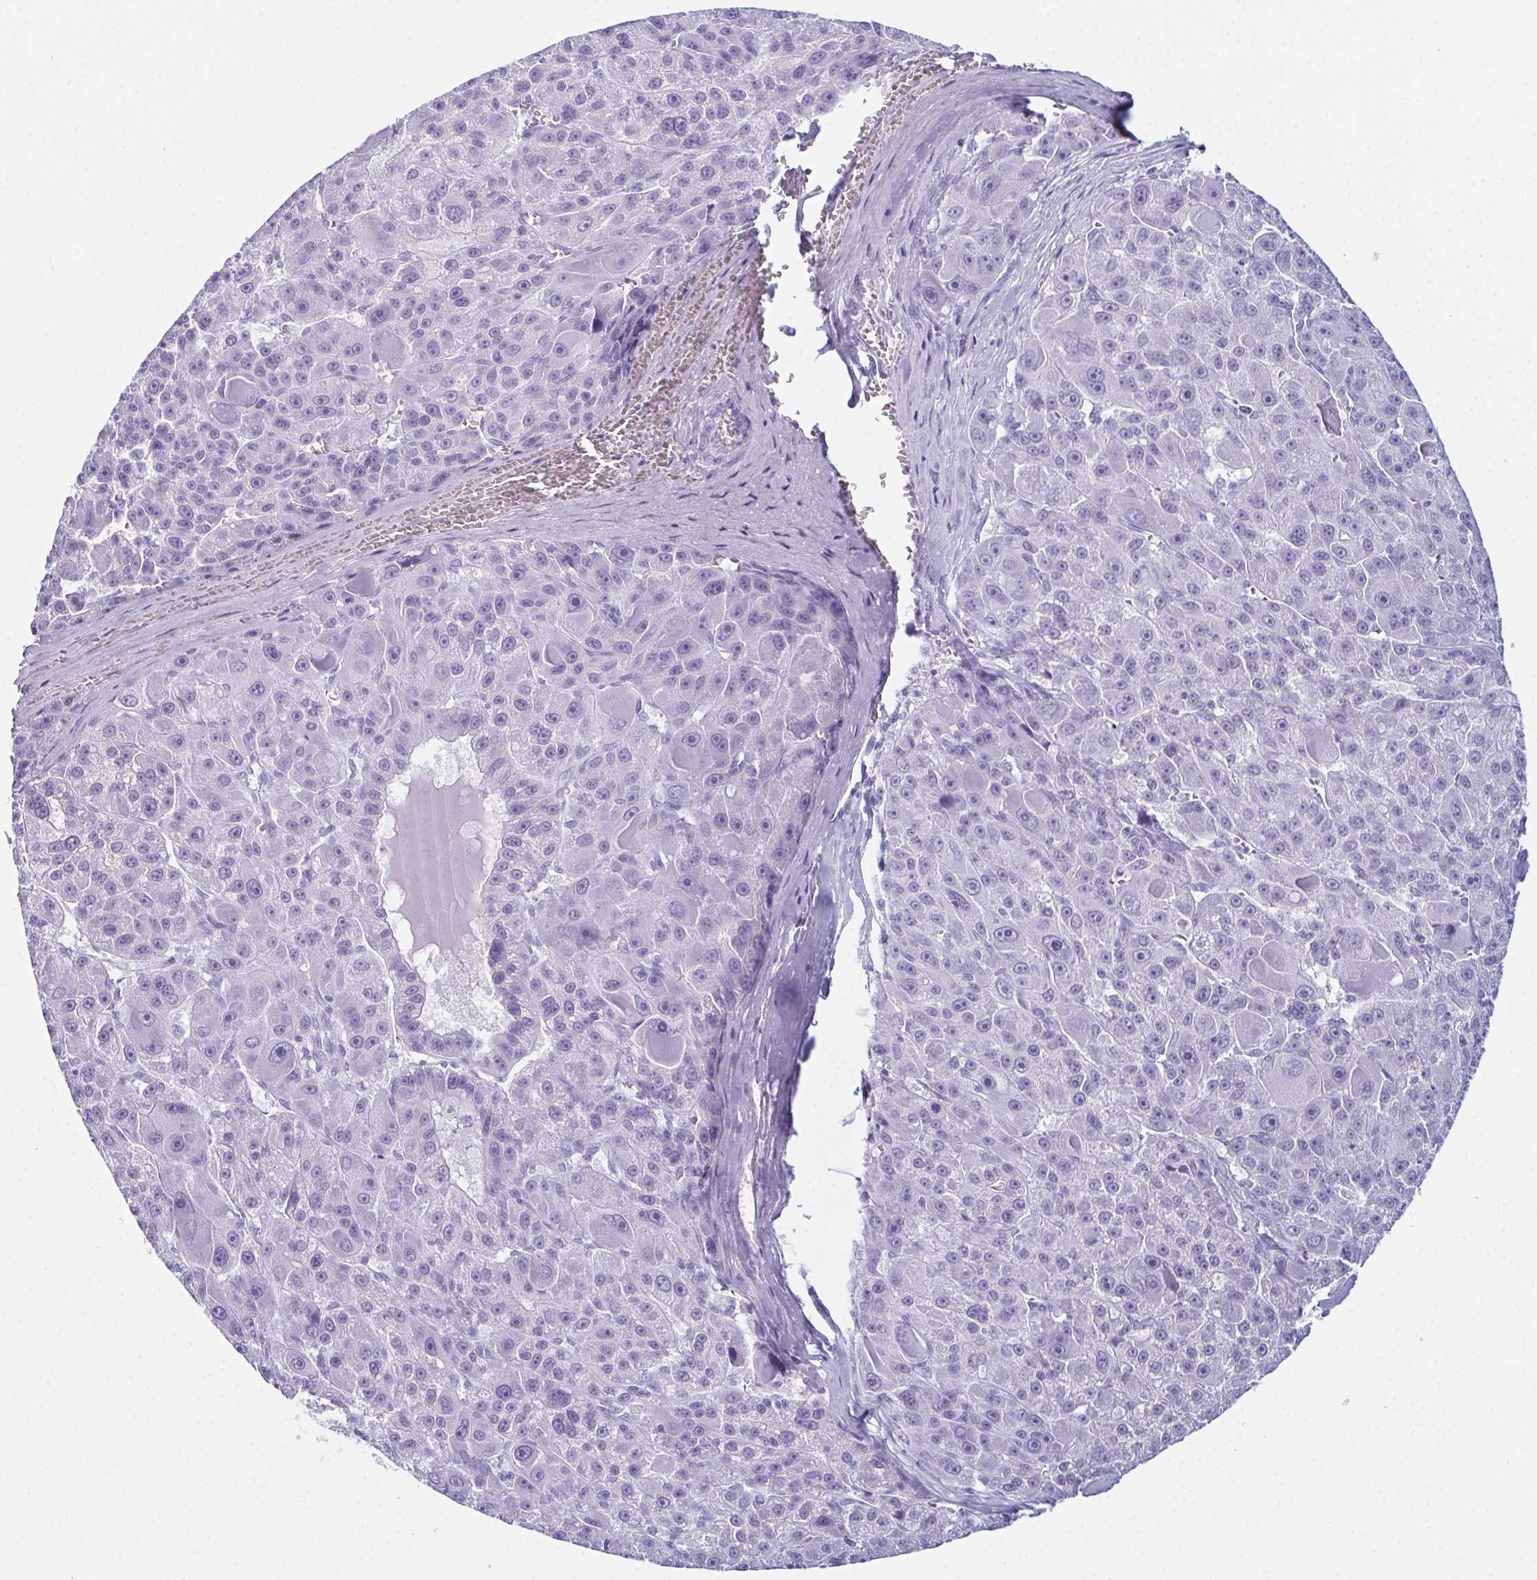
{"staining": {"intensity": "negative", "quantity": "none", "location": "none"}, "tissue": "liver cancer", "cell_type": "Tumor cells", "image_type": "cancer", "snomed": [{"axis": "morphology", "description": "Carcinoma, Hepatocellular, NOS"}, {"axis": "topography", "description": "Liver"}], "caption": "Immunohistochemical staining of human liver cancer demonstrates no significant positivity in tumor cells.", "gene": "ENKUR", "patient": {"sex": "male", "age": 76}}